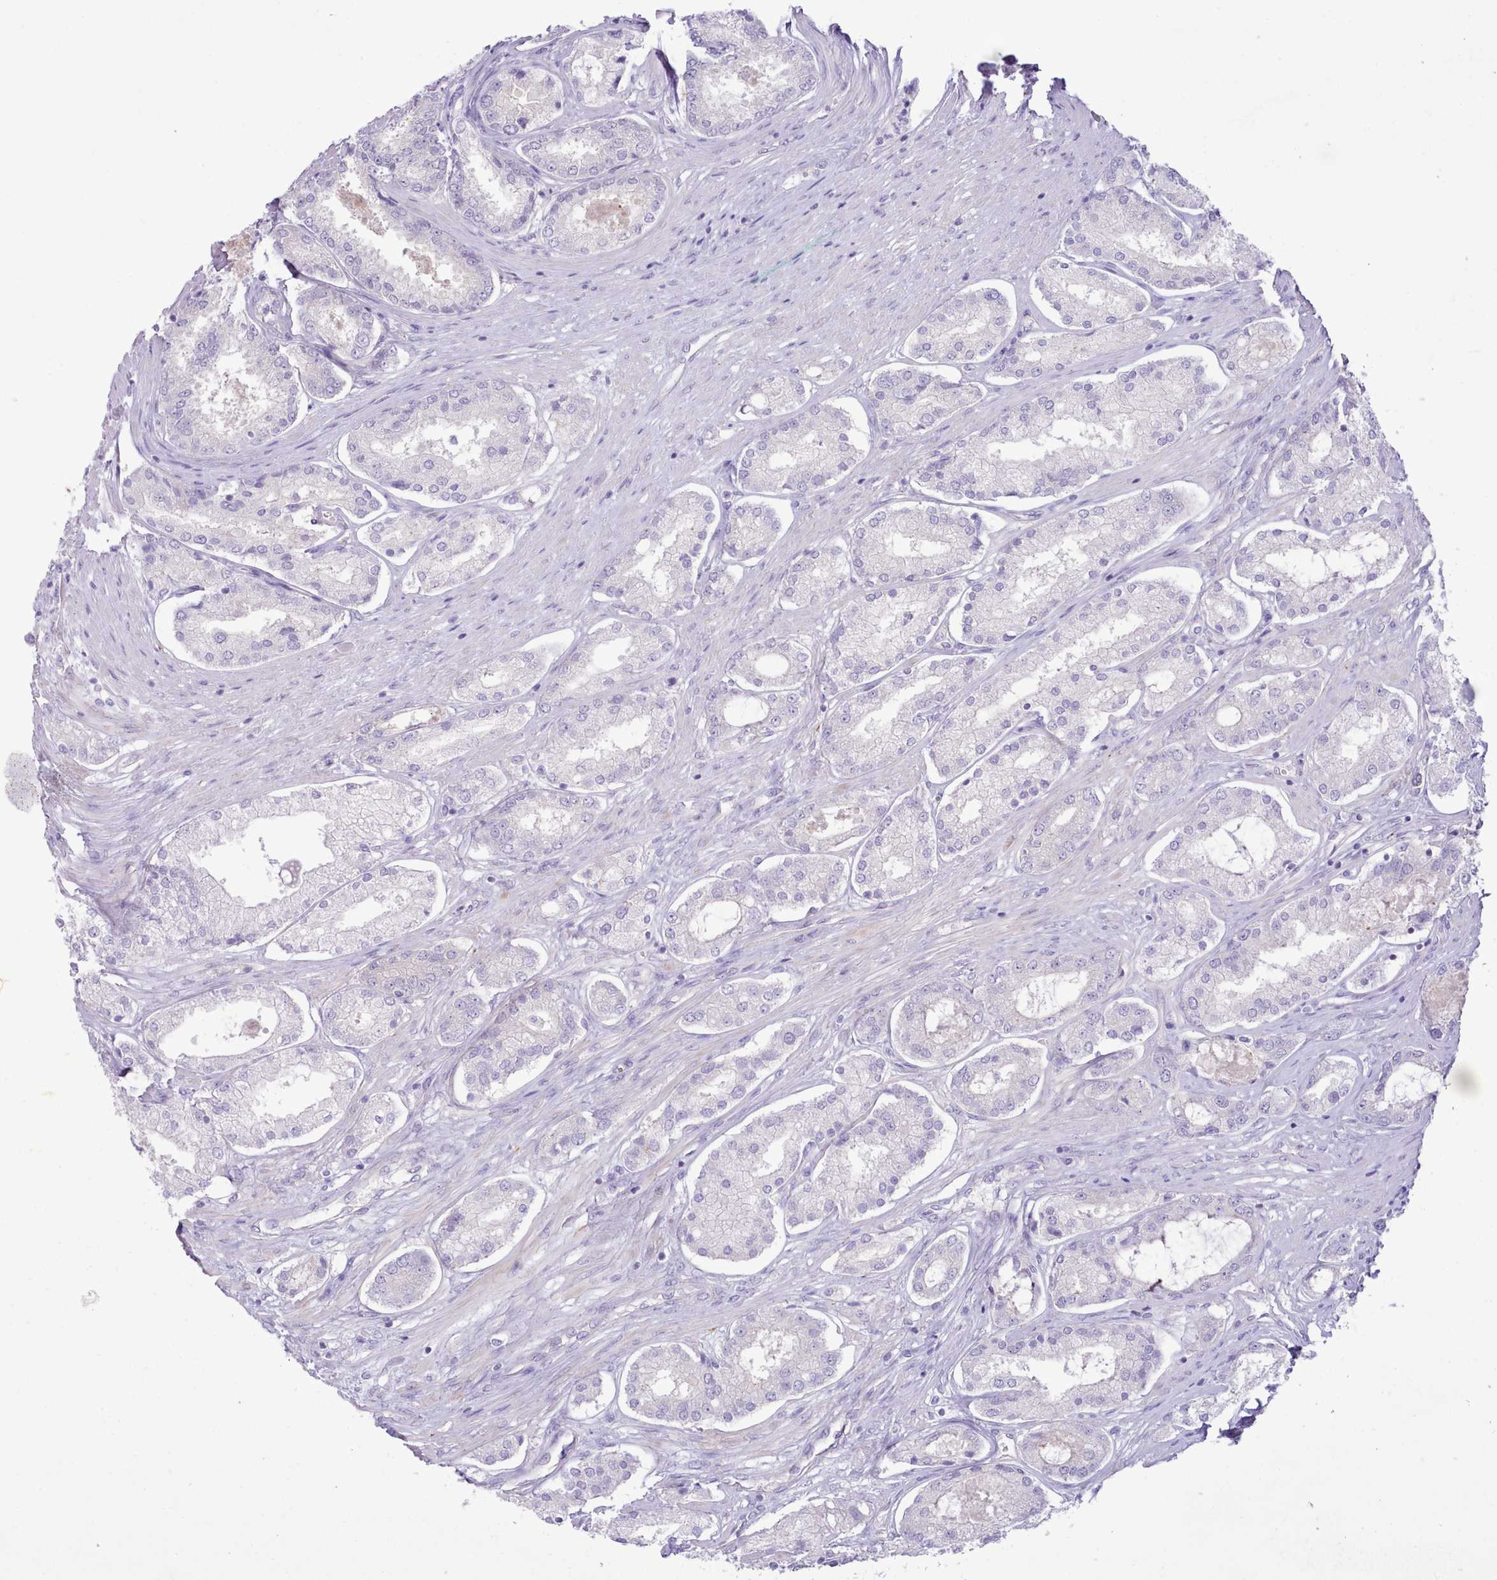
{"staining": {"intensity": "negative", "quantity": "none", "location": "none"}, "tissue": "prostate cancer", "cell_type": "Tumor cells", "image_type": "cancer", "snomed": [{"axis": "morphology", "description": "Adenocarcinoma, Low grade"}, {"axis": "topography", "description": "Prostate"}], "caption": "There is no significant positivity in tumor cells of adenocarcinoma (low-grade) (prostate).", "gene": "MDFI", "patient": {"sex": "male", "age": 68}}